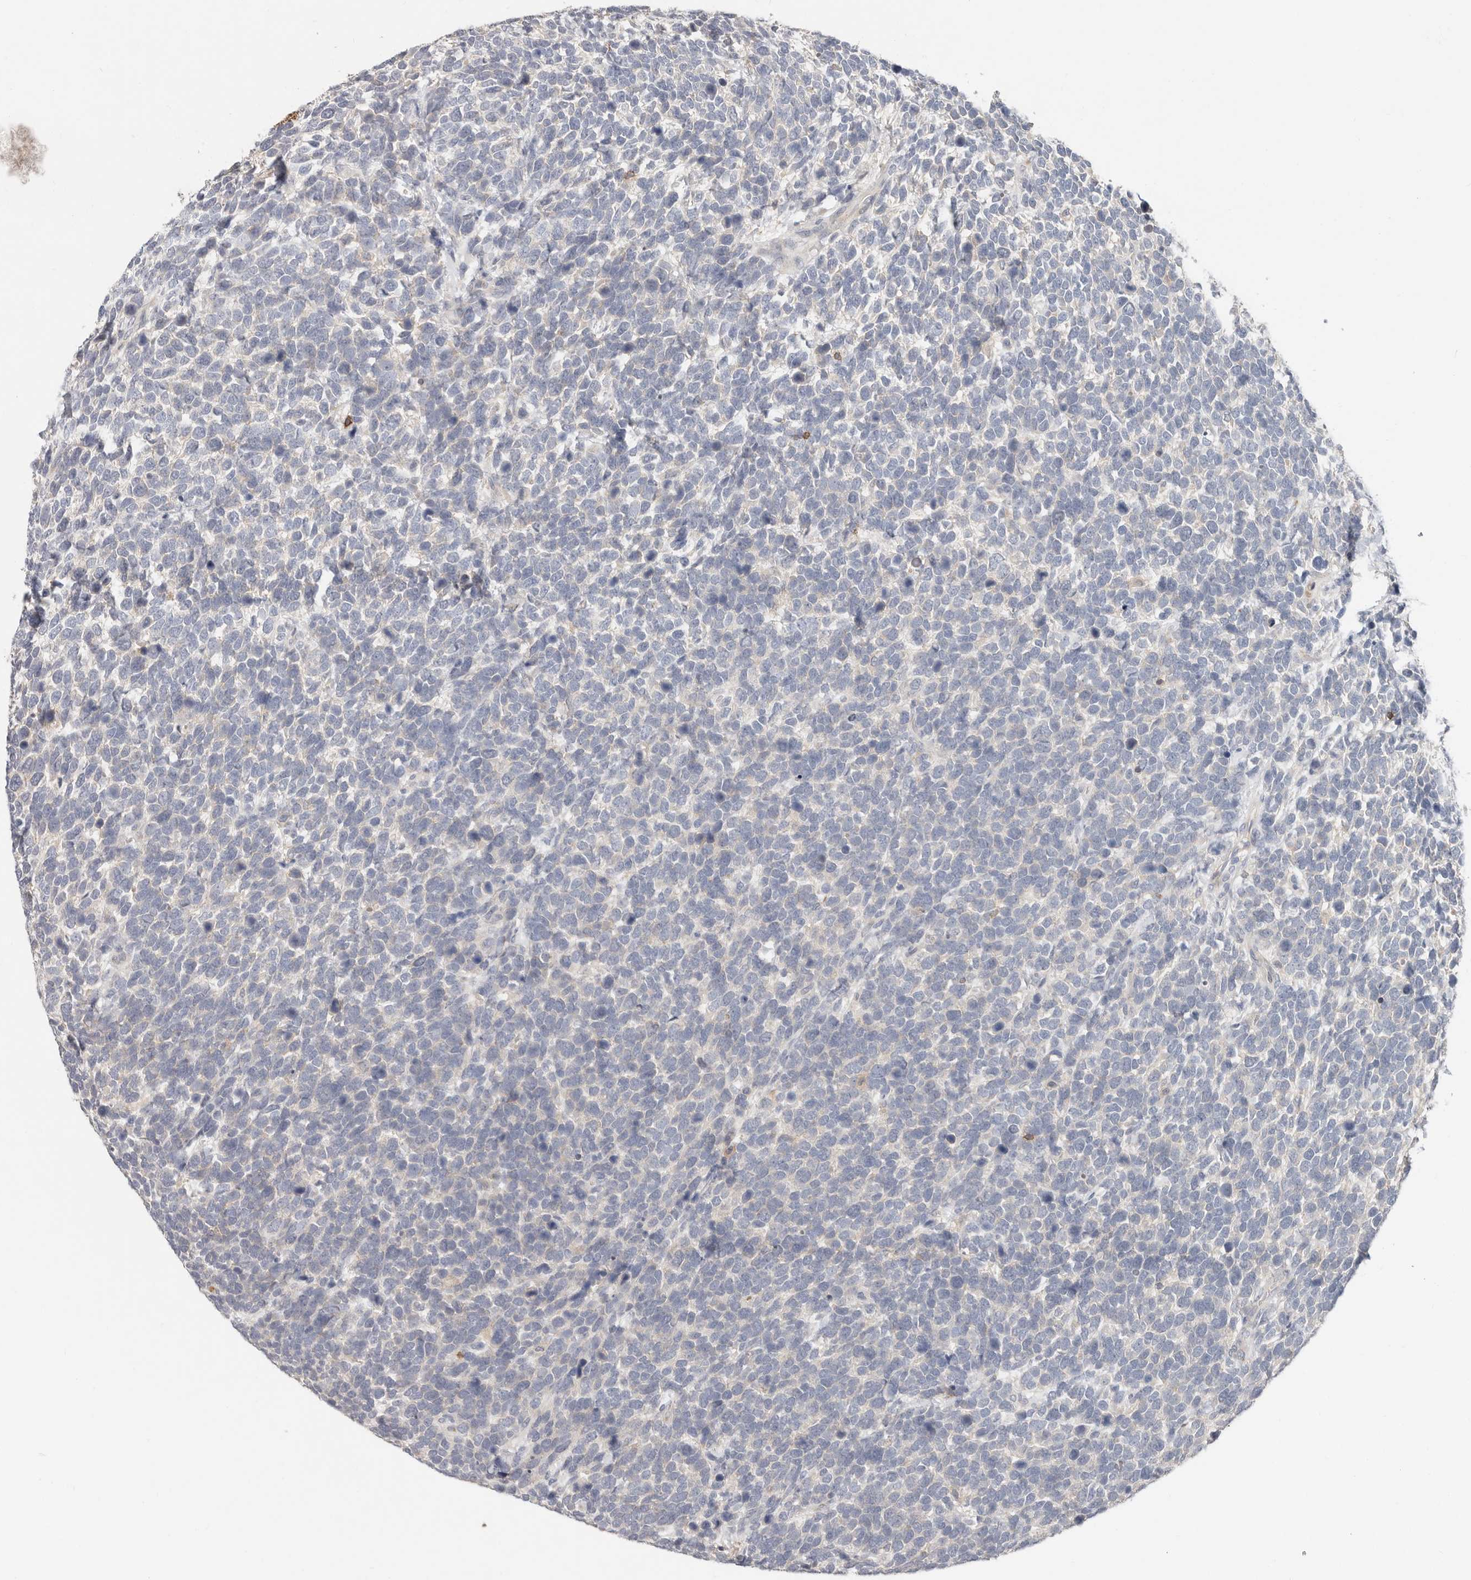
{"staining": {"intensity": "negative", "quantity": "none", "location": "none"}, "tissue": "urothelial cancer", "cell_type": "Tumor cells", "image_type": "cancer", "snomed": [{"axis": "morphology", "description": "Urothelial carcinoma, High grade"}, {"axis": "topography", "description": "Urinary bladder"}], "caption": "The histopathology image demonstrates no significant positivity in tumor cells of high-grade urothelial carcinoma.", "gene": "TMEM63B", "patient": {"sex": "female", "age": 82}}